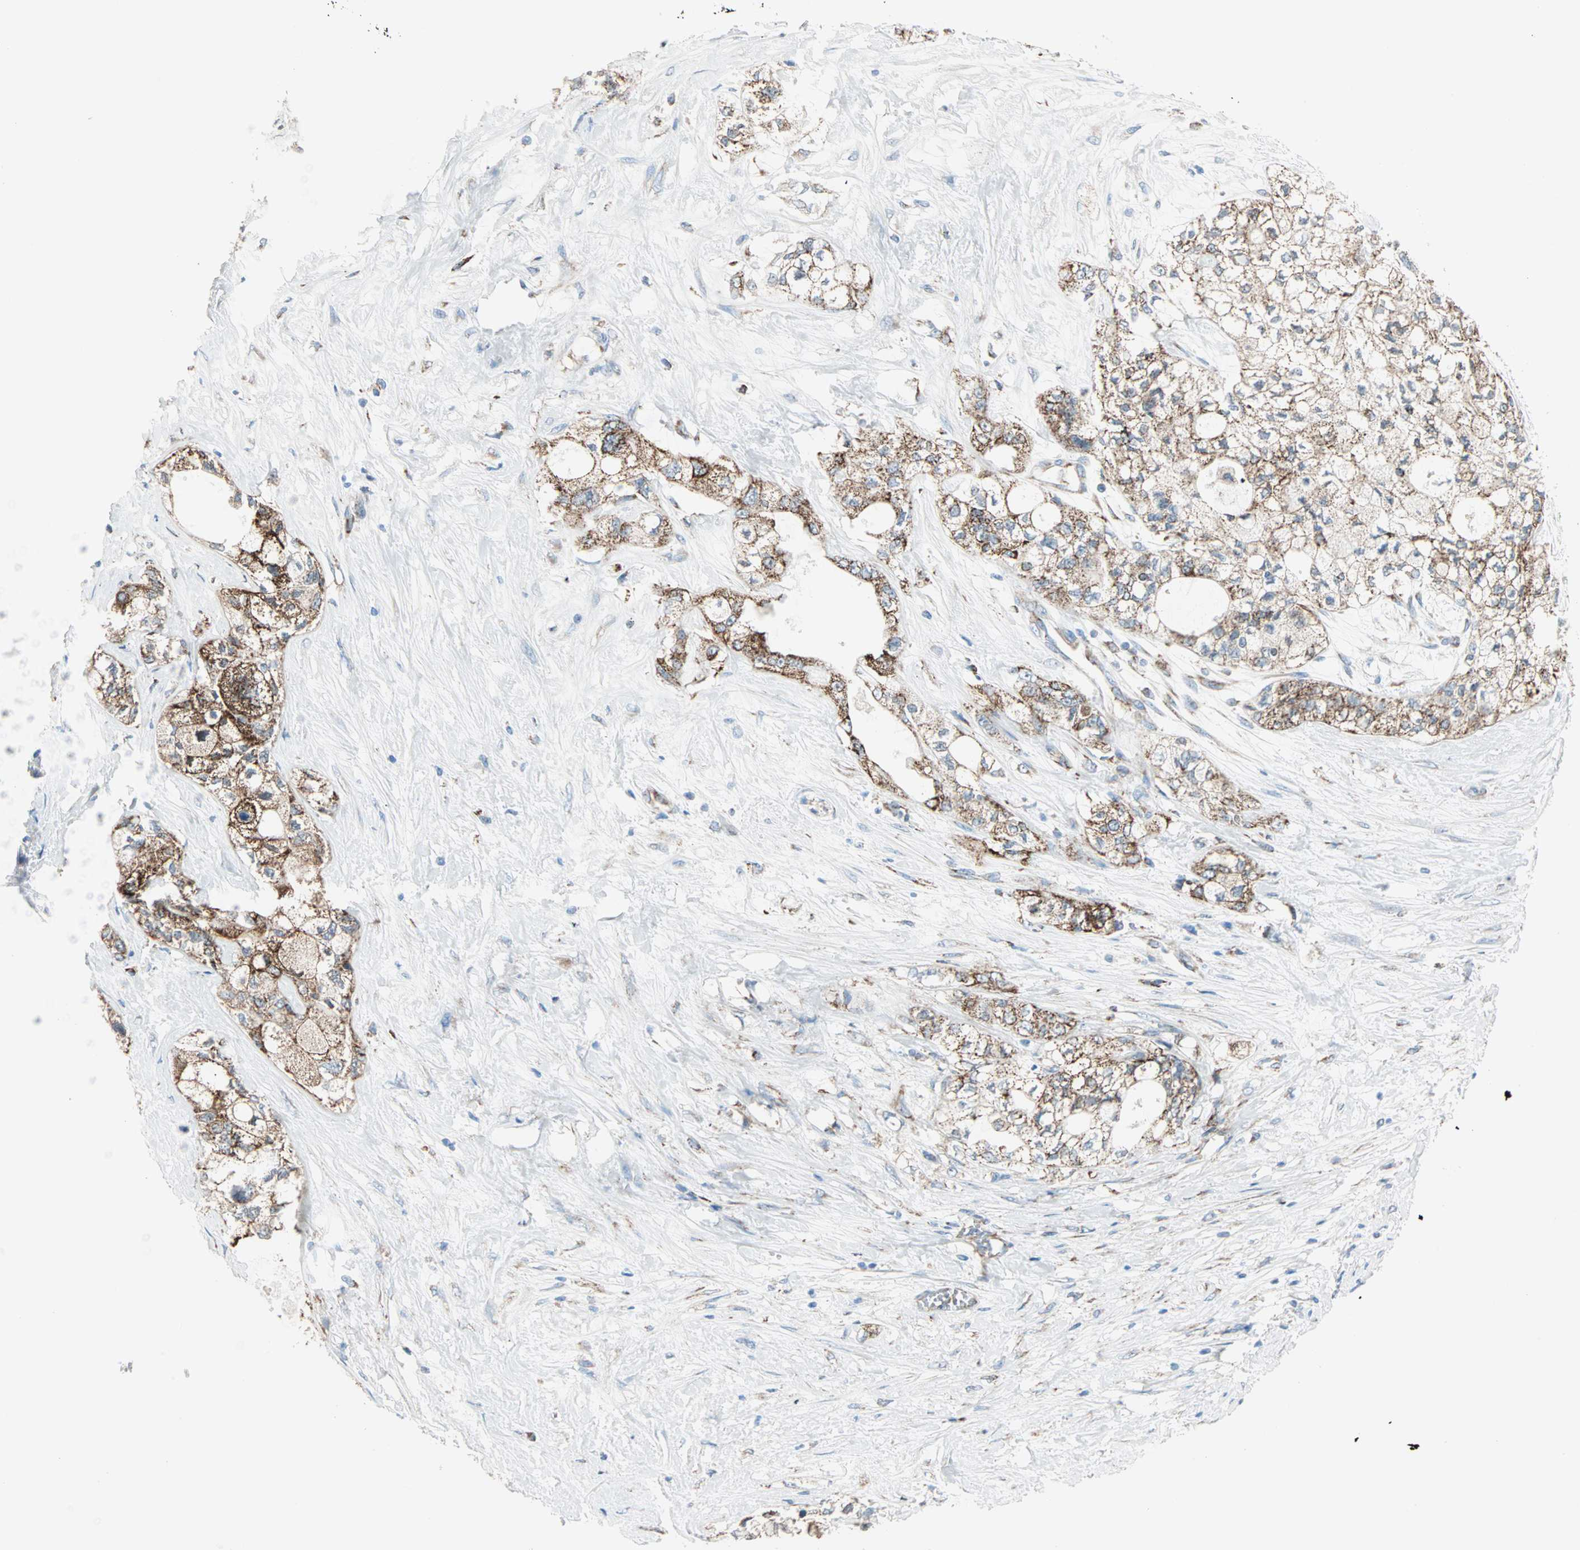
{"staining": {"intensity": "strong", "quantity": ">75%", "location": "cytoplasmic/membranous"}, "tissue": "pancreatic cancer", "cell_type": "Tumor cells", "image_type": "cancer", "snomed": [{"axis": "morphology", "description": "Adenocarcinoma, NOS"}, {"axis": "topography", "description": "Pancreas"}], "caption": "Immunohistochemical staining of human pancreatic adenocarcinoma exhibits strong cytoplasmic/membranous protein staining in approximately >75% of tumor cells. (brown staining indicates protein expression, while blue staining denotes nuclei).", "gene": "TST", "patient": {"sex": "male", "age": 70}}